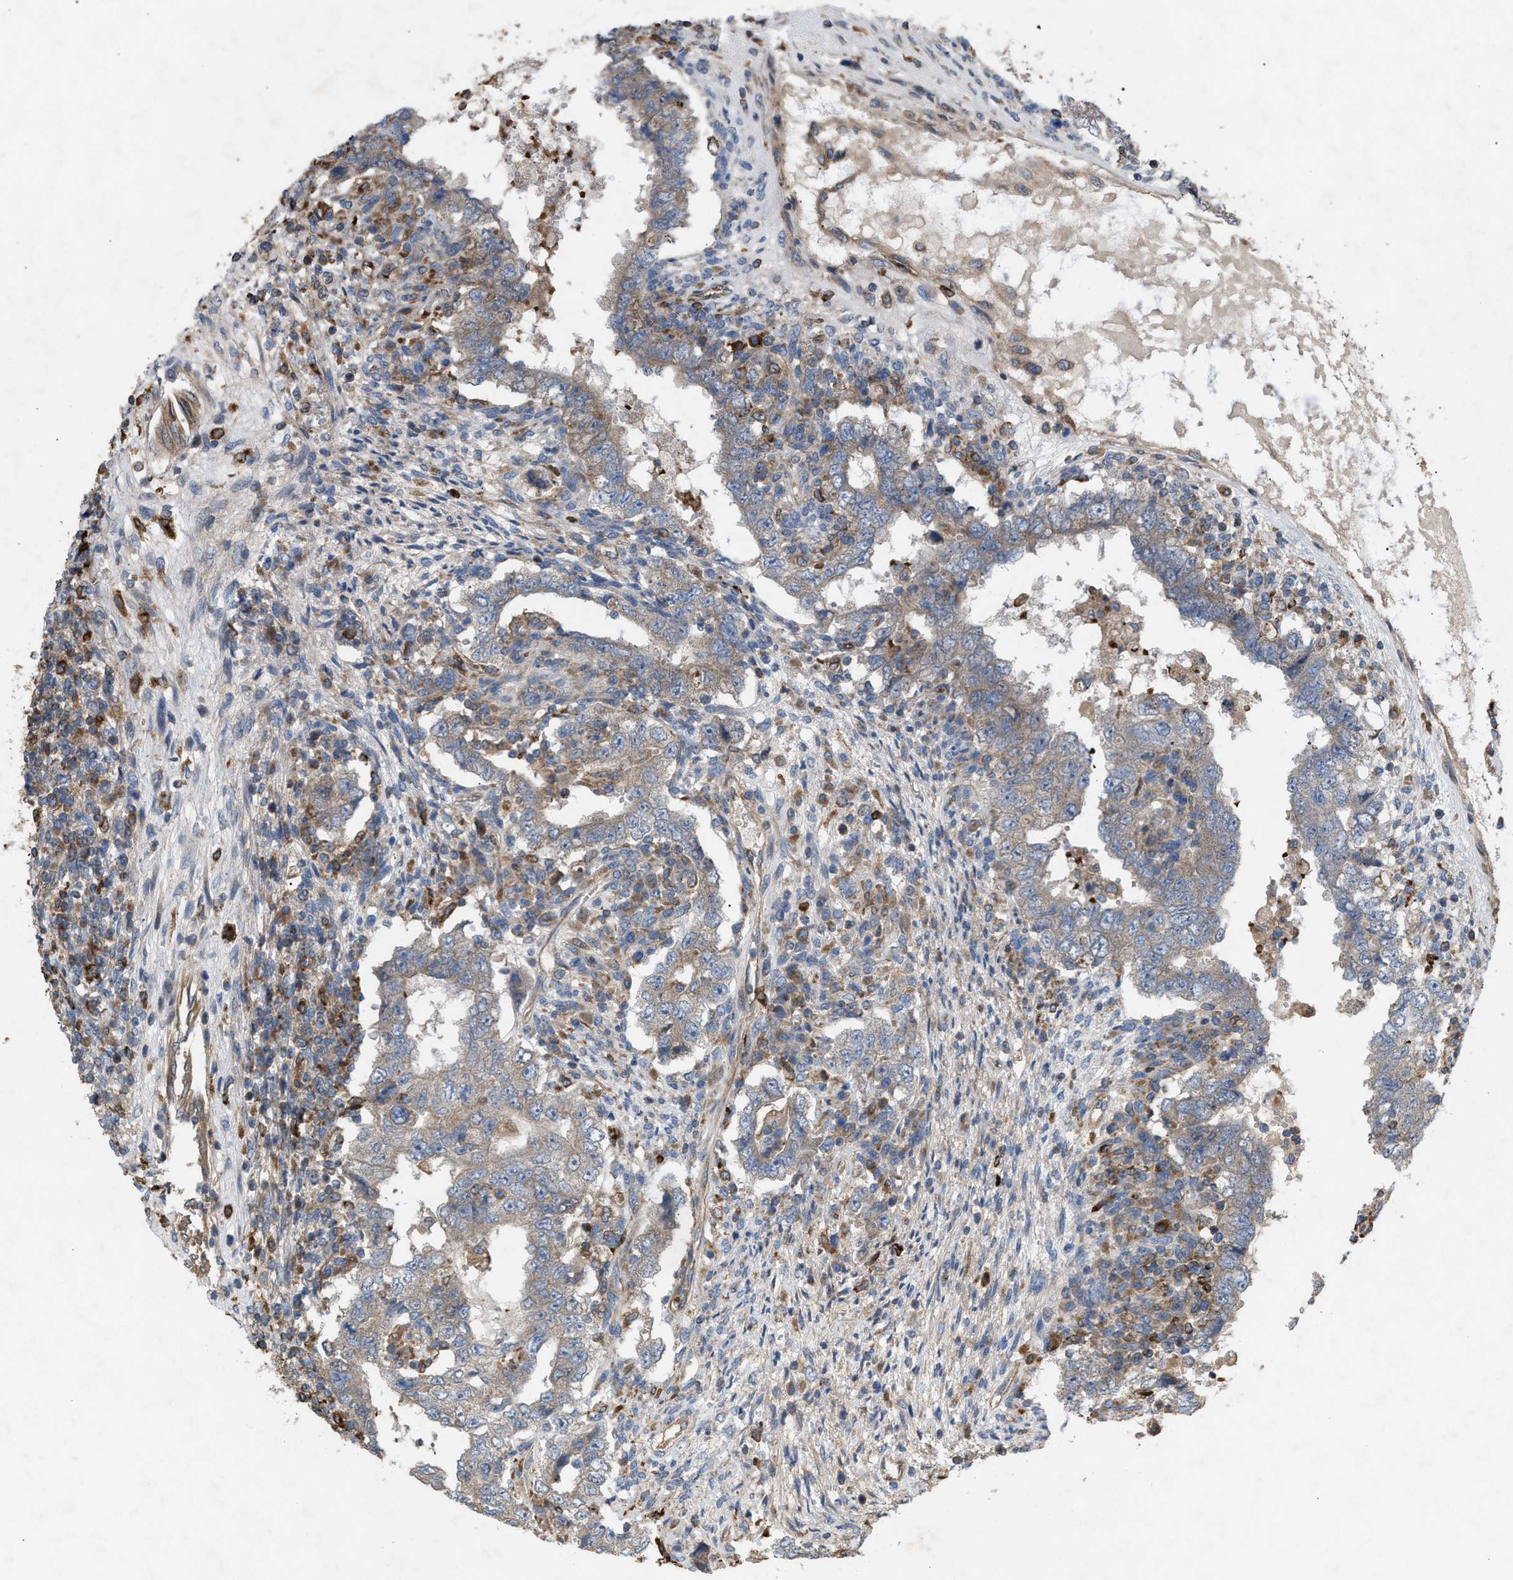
{"staining": {"intensity": "weak", "quantity": "25%-75%", "location": "cytoplasmic/membranous"}, "tissue": "testis cancer", "cell_type": "Tumor cells", "image_type": "cancer", "snomed": [{"axis": "morphology", "description": "Carcinoma, Embryonal, NOS"}, {"axis": "topography", "description": "Testis"}], "caption": "Brown immunohistochemical staining in human testis embryonal carcinoma exhibits weak cytoplasmic/membranous positivity in approximately 25%-75% of tumor cells.", "gene": "GCC1", "patient": {"sex": "male", "age": 26}}